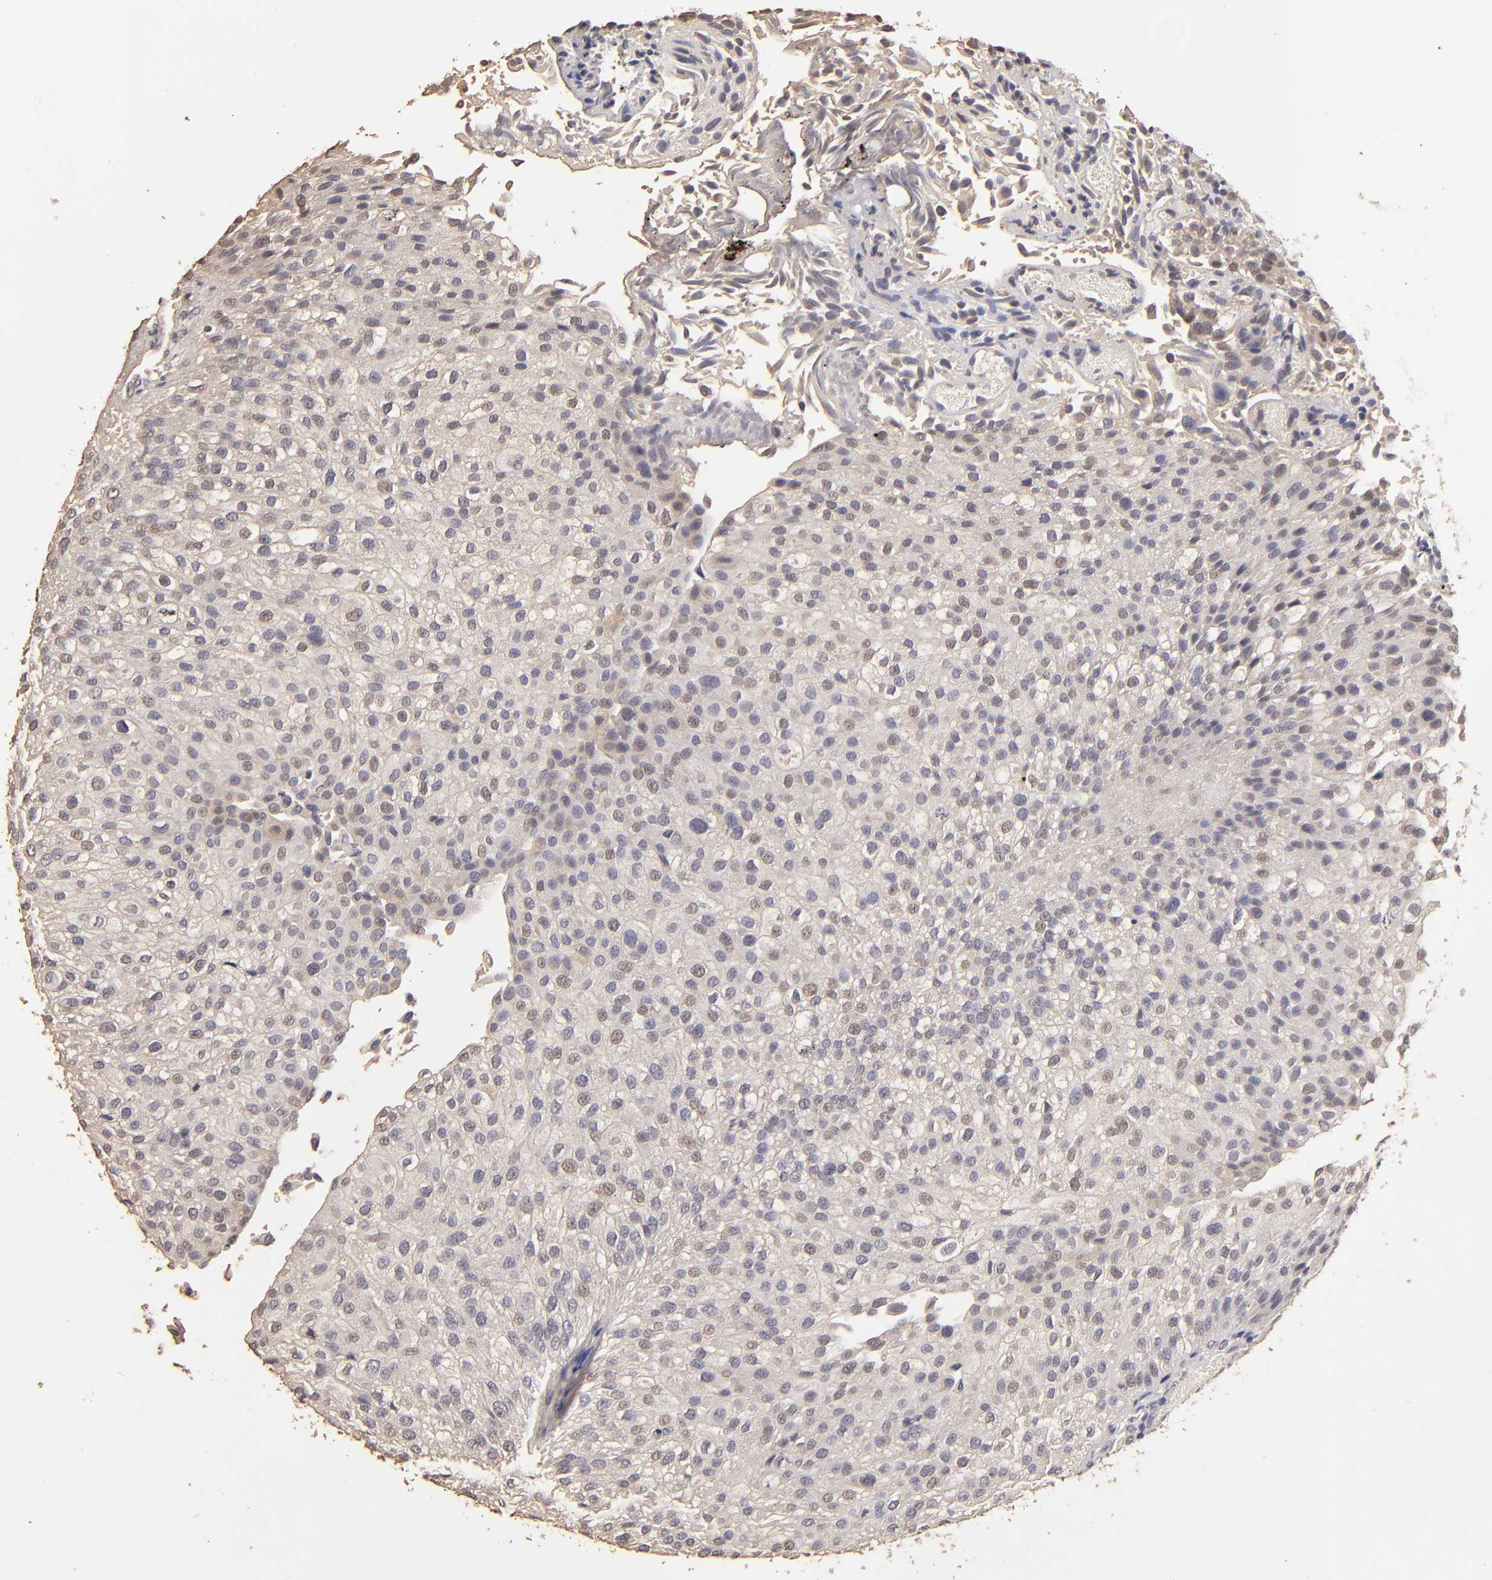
{"staining": {"intensity": "weak", "quantity": "<25%", "location": "cytoplasmic/membranous"}, "tissue": "urothelial cancer", "cell_type": "Tumor cells", "image_type": "cancer", "snomed": [{"axis": "morphology", "description": "Urothelial carcinoma, Low grade"}, {"axis": "topography", "description": "Urinary bladder"}], "caption": "Immunohistochemistry image of neoplastic tissue: low-grade urothelial carcinoma stained with DAB shows no significant protein positivity in tumor cells.", "gene": "OPHN1", "patient": {"sex": "female", "age": 89}}